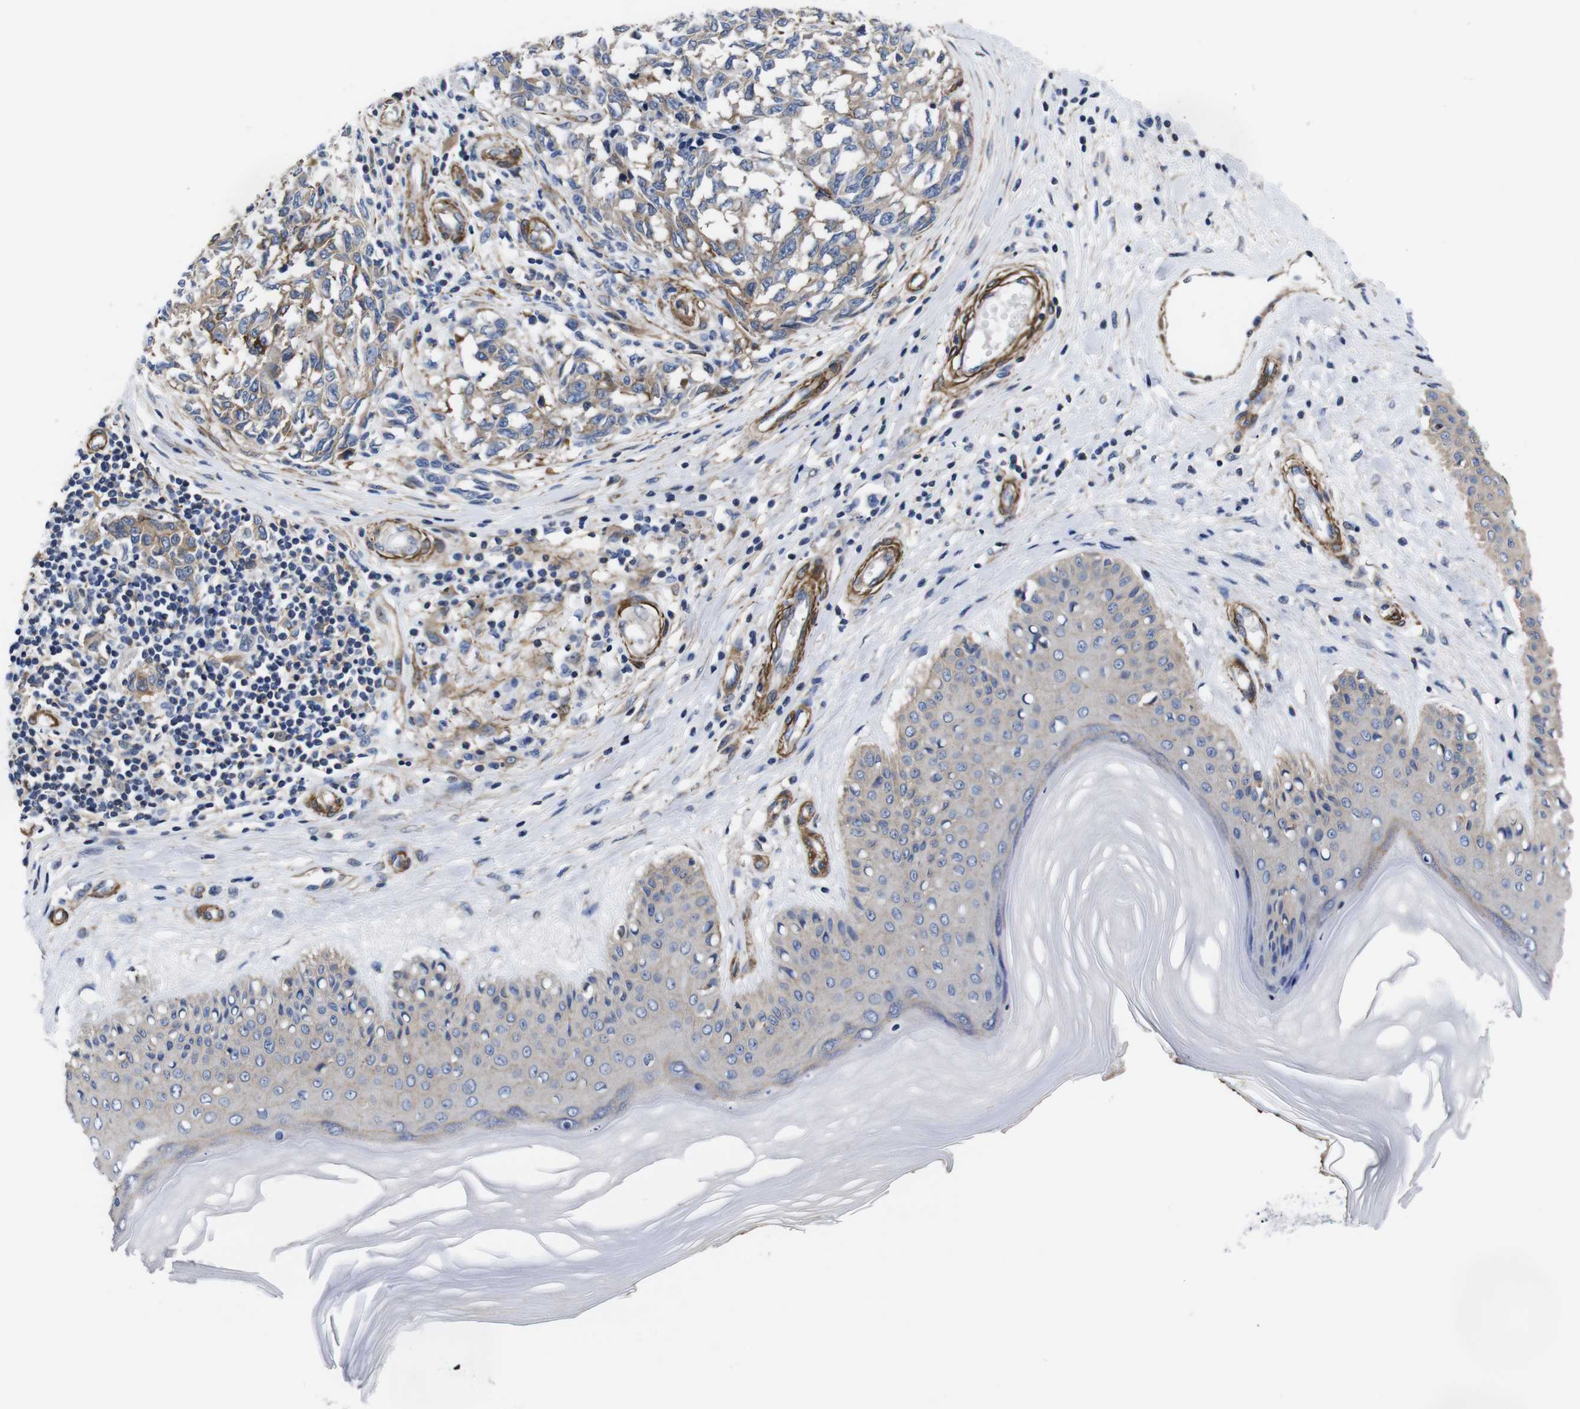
{"staining": {"intensity": "weak", "quantity": ">75%", "location": "cytoplasmic/membranous"}, "tissue": "melanoma", "cell_type": "Tumor cells", "image_type": "cancer", "snomed": [{"axis": "morphology", "description": "Malignant melanoma, NOS"}, {"axis": "topography", "description": "Skin"}], "caption": "Immunohistochemistry photomicrograph of human melanoma stained for a protein (brown), which displays low levels of weak cytoplasmic/membranous staining in about >75% of tumor cells.", "gene": "WNT10A", "patient": {"sex": "female", "age": 64}}